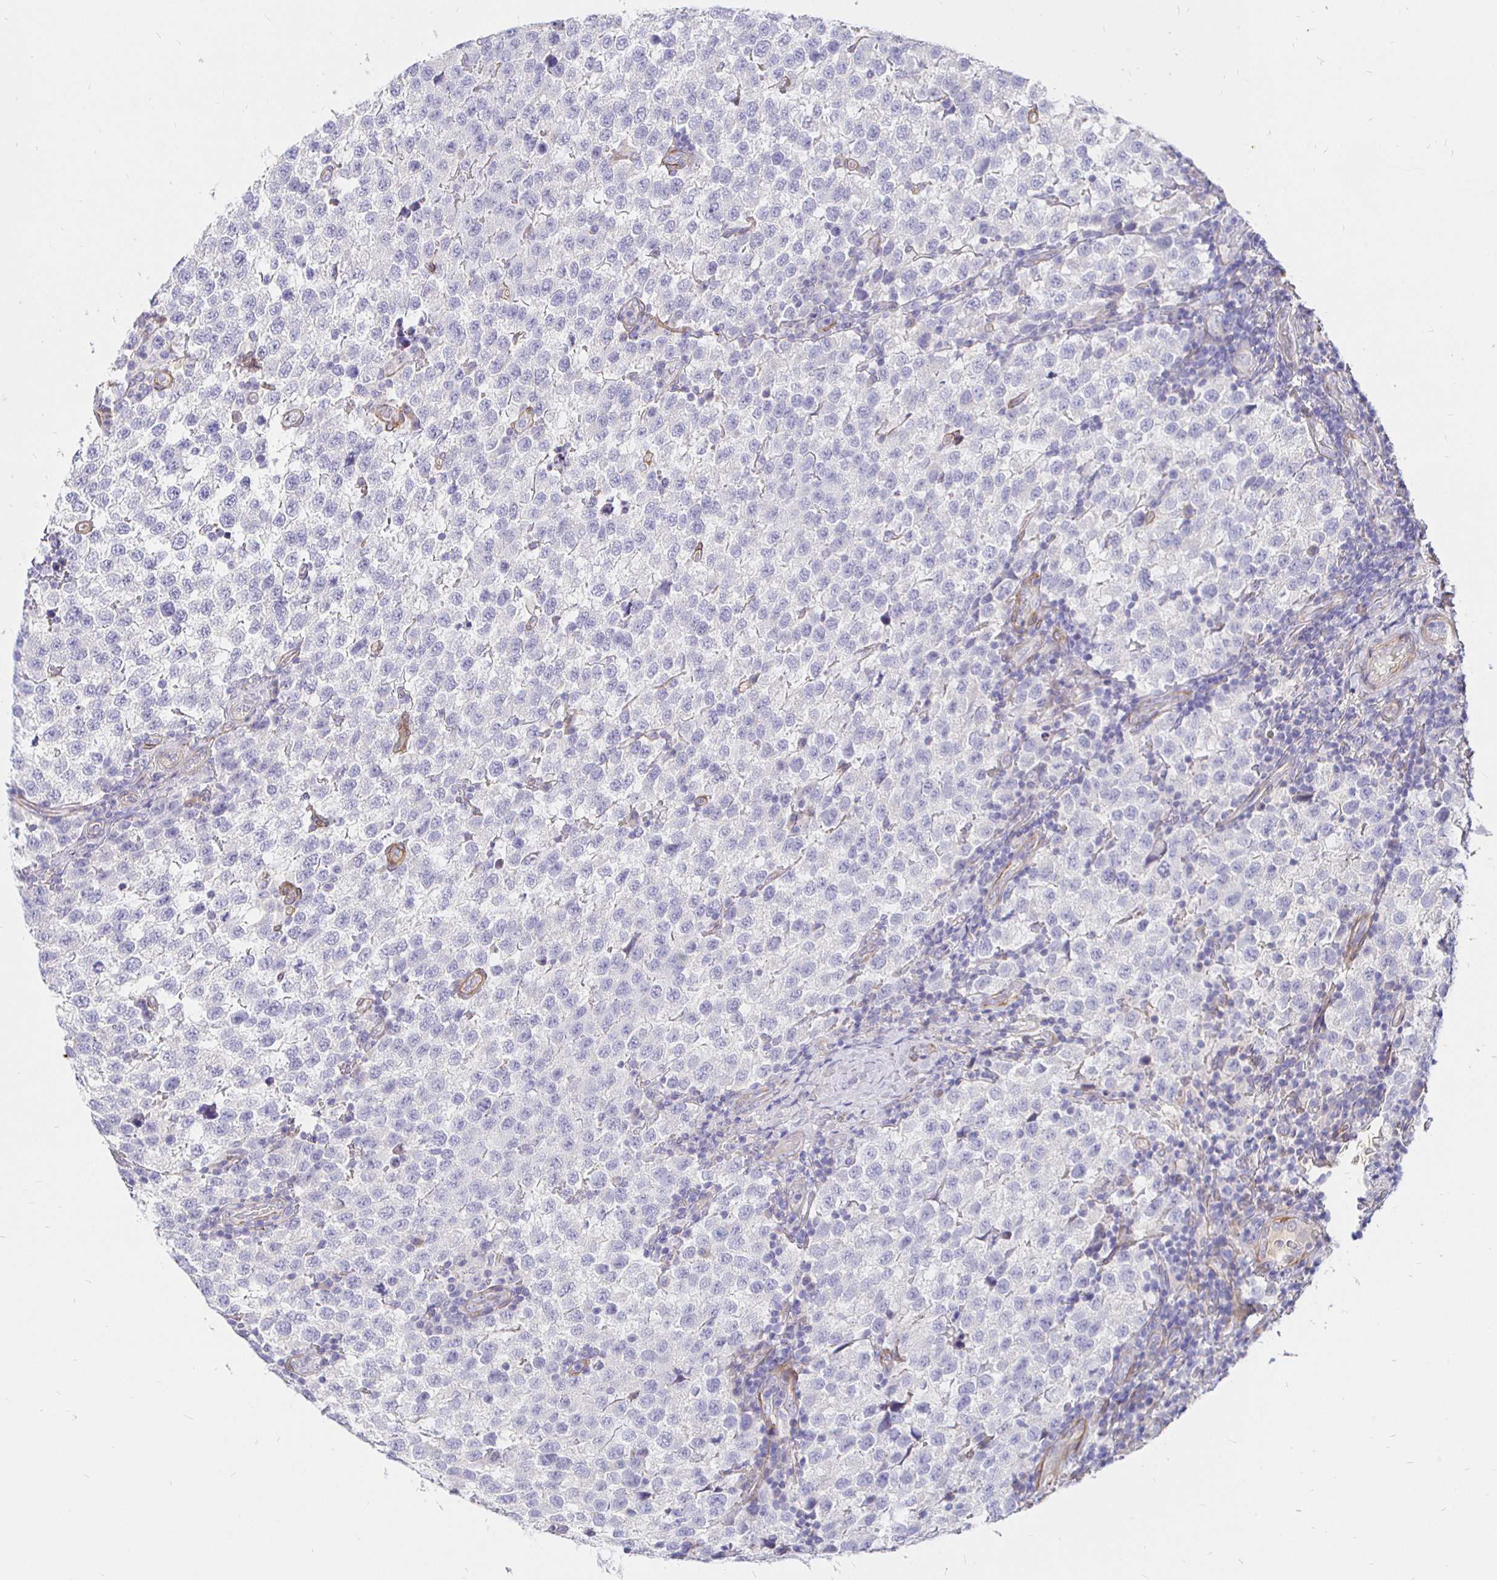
{"staining": {"intensity": "negative", "quantity": "none", "location": "none"}, "tissue": "testis cancer", "cell_type": "Tumor cells", "image_type": "cancer", "snomed": [{"axis": "morphology", "description": "Seminoma, NOS"}, {"axis": "topography", "description": "Testis"}], "caption": "Testis seminoma was stained to show a protein in brown. There is no significant expression in tumor cells.", "gene": "PALM2AKAP2", "patient": {"sex": "male", "age": 34}}